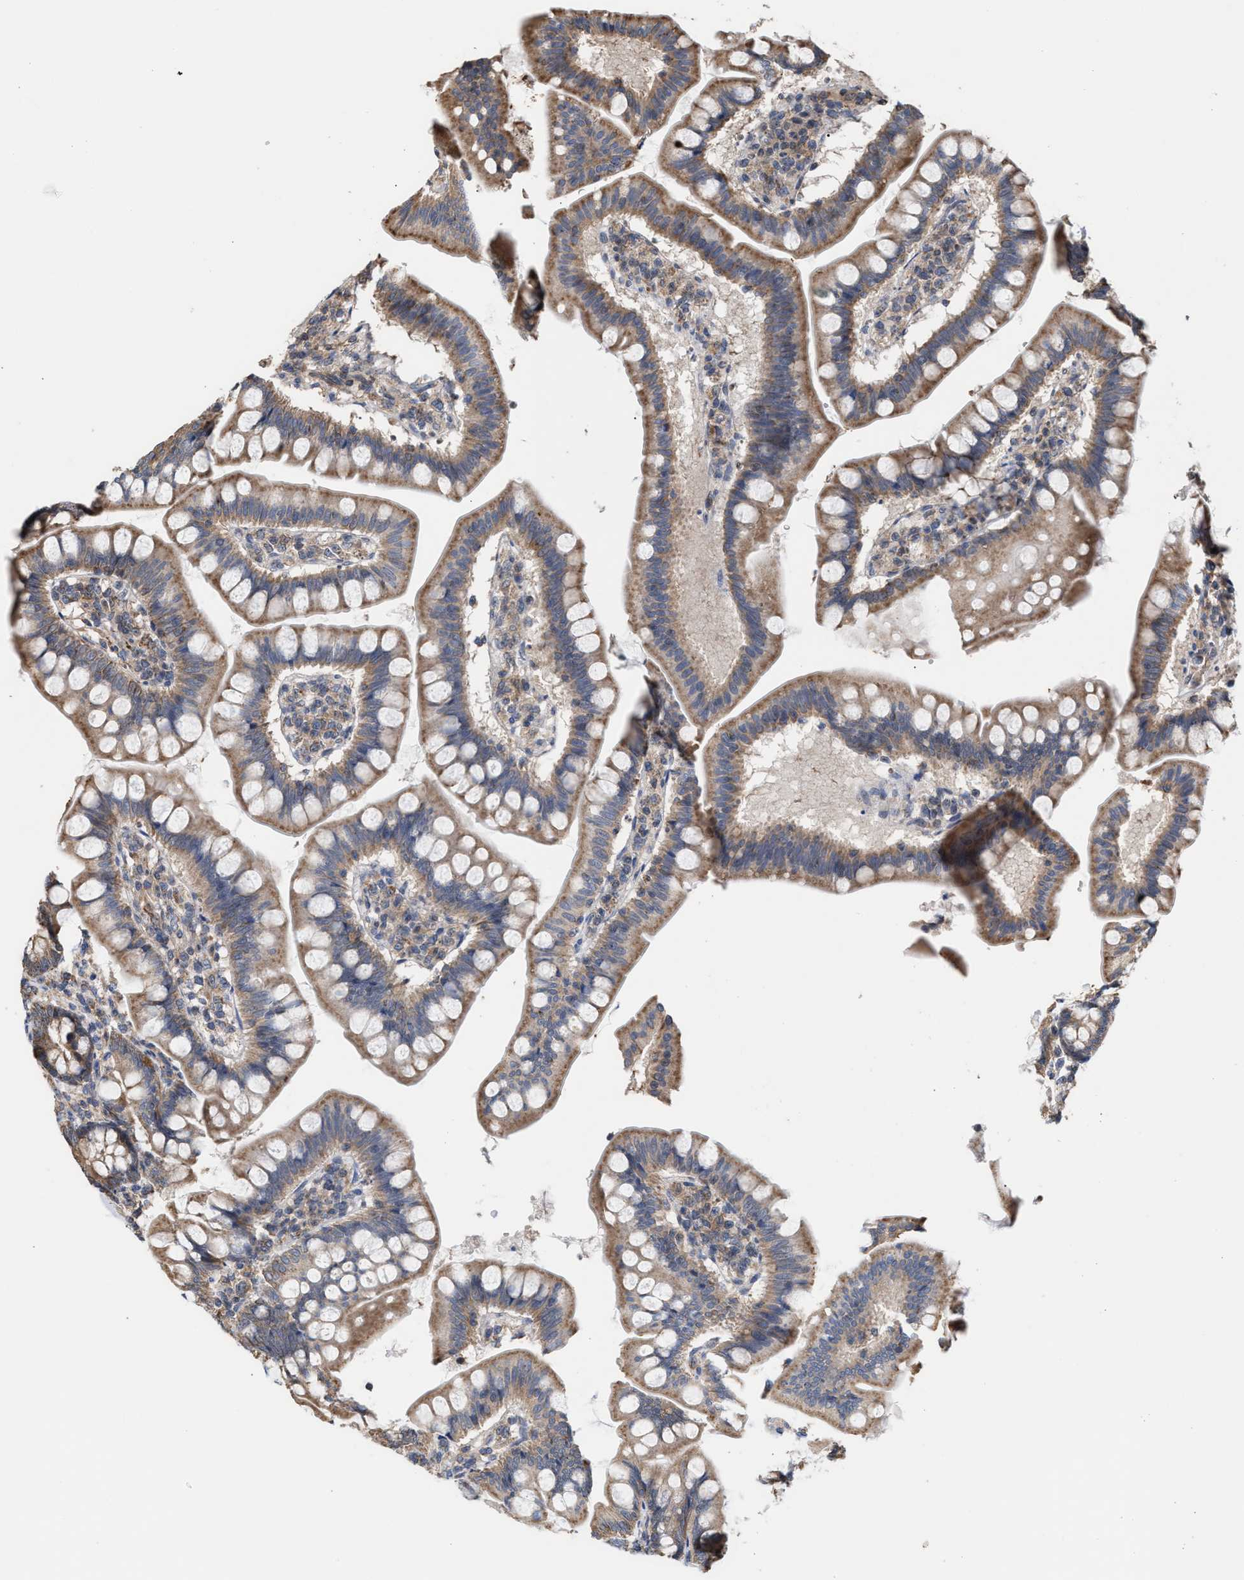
{"staining": {"intensity": "moderate", "quantity": ">75%", "location": "cytoplasmic/membranous"}, "tissue": "small intestine", "cell_type": "Glandular cells", "image_type": "normal", "snomed": [{"axis": "morphology", "description": "Normal tissue, NOS"}, {"axis": "topography", "description": "Small intestine"}], "caption": "The immunohistochemical stain labels moderate cytoplasmic/membranous positivity in glandular cells of normal small intestine. Using DAB (brown) and hematoxylin (blue) stains, captured at high magnification using brightfield microscopy.", "gene": "EXOSC2", "patient": {"sex": "male", "age": 7}}